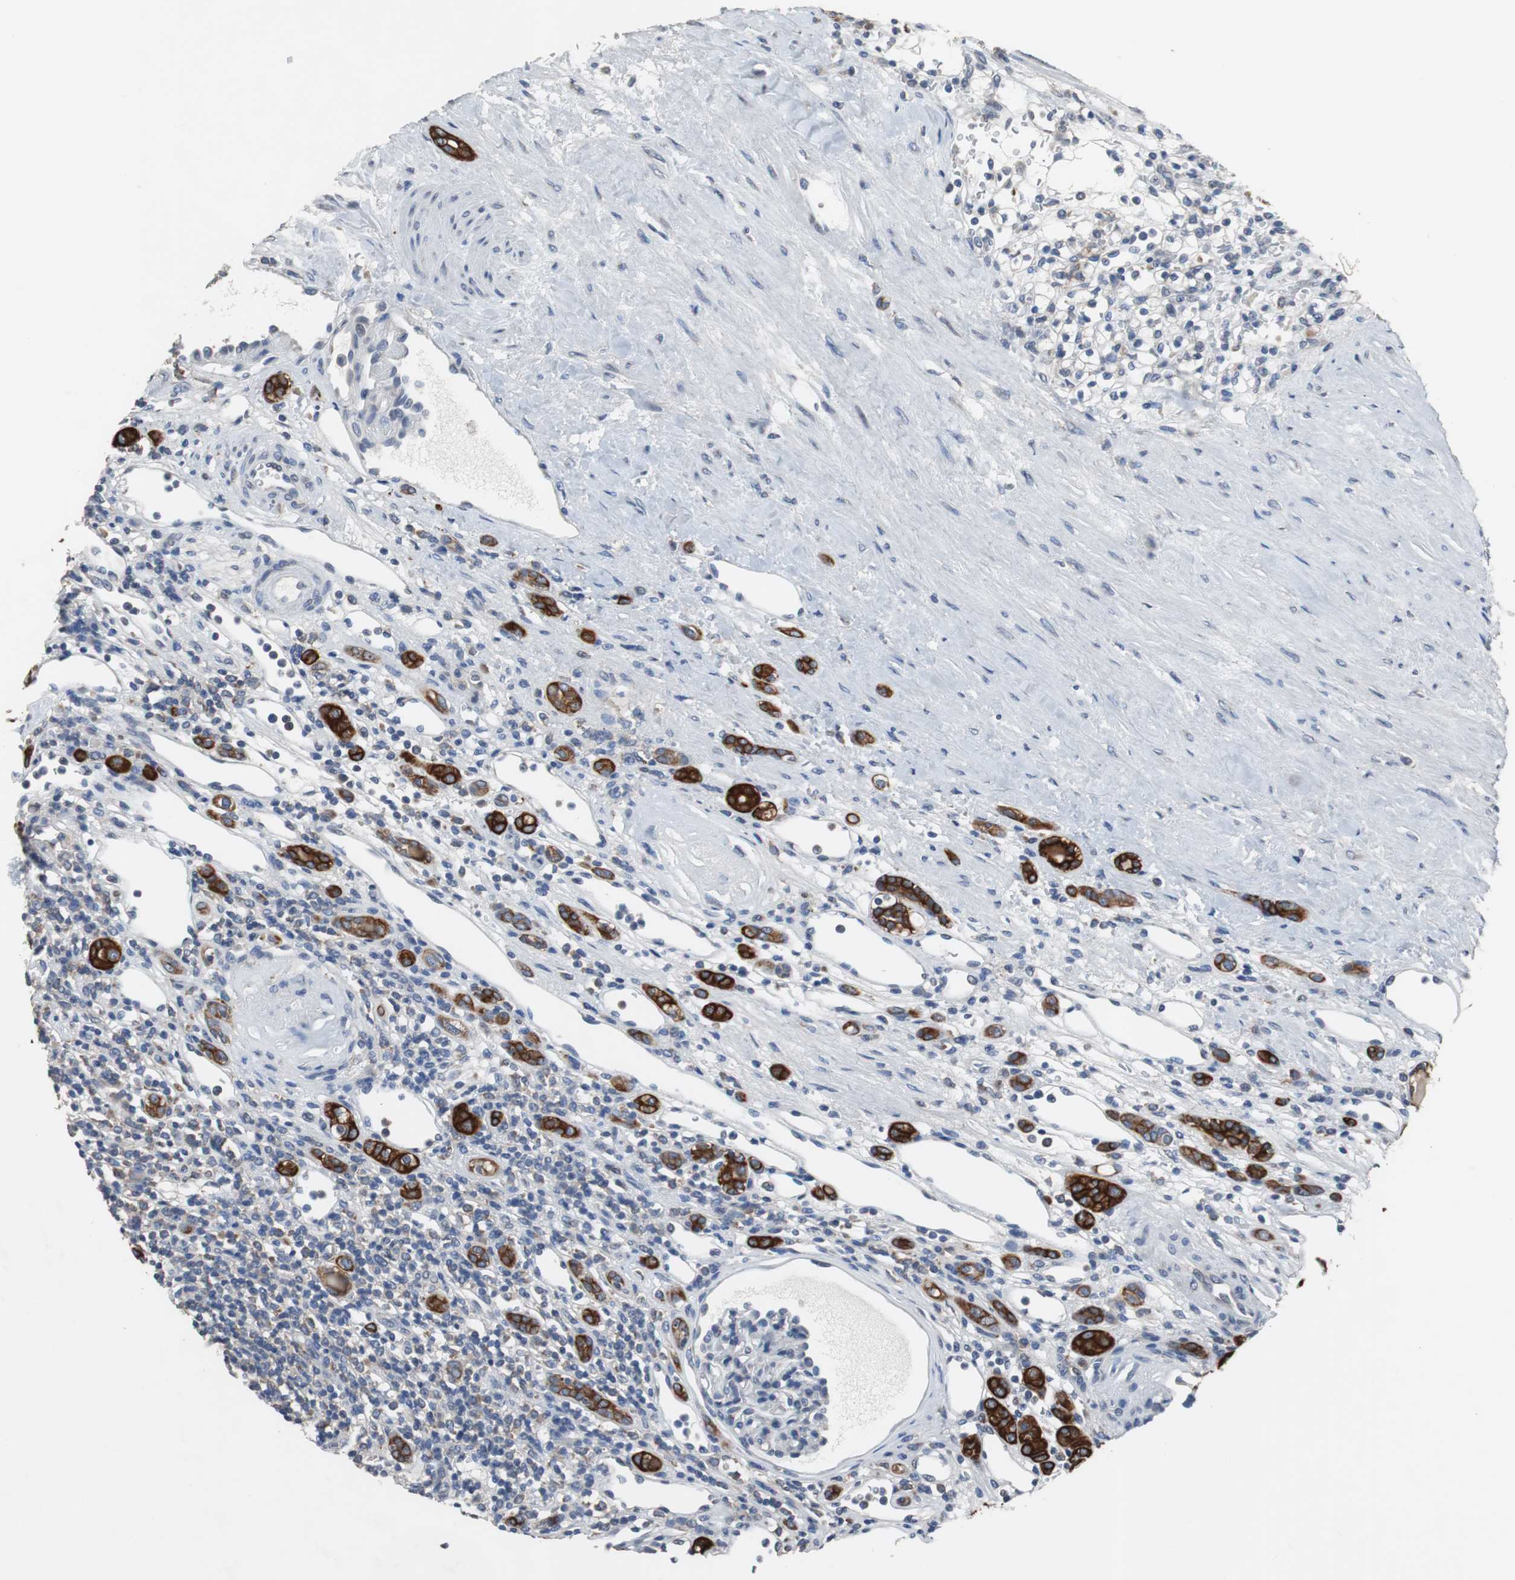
{"staining": {"intensity": "negative", "quantity": "none", "location": "none"}, "tissue": "renal cancer", "cell_type": "Tumor cells", "image_type": "cancer", "snomed": [{"axis": "morphology", "description": "Normal tissue, NOS"}, {"axis": "morphology", "description": "Adenocarcinoma, NOS"}, {"axis": "topography", "description": "Kidney"}], "caption": "Tumor cells show no significant protein expression in renal adenocarcinoma.", "gene": "USP10", "patient": {"sex": "female", "age": 55}}